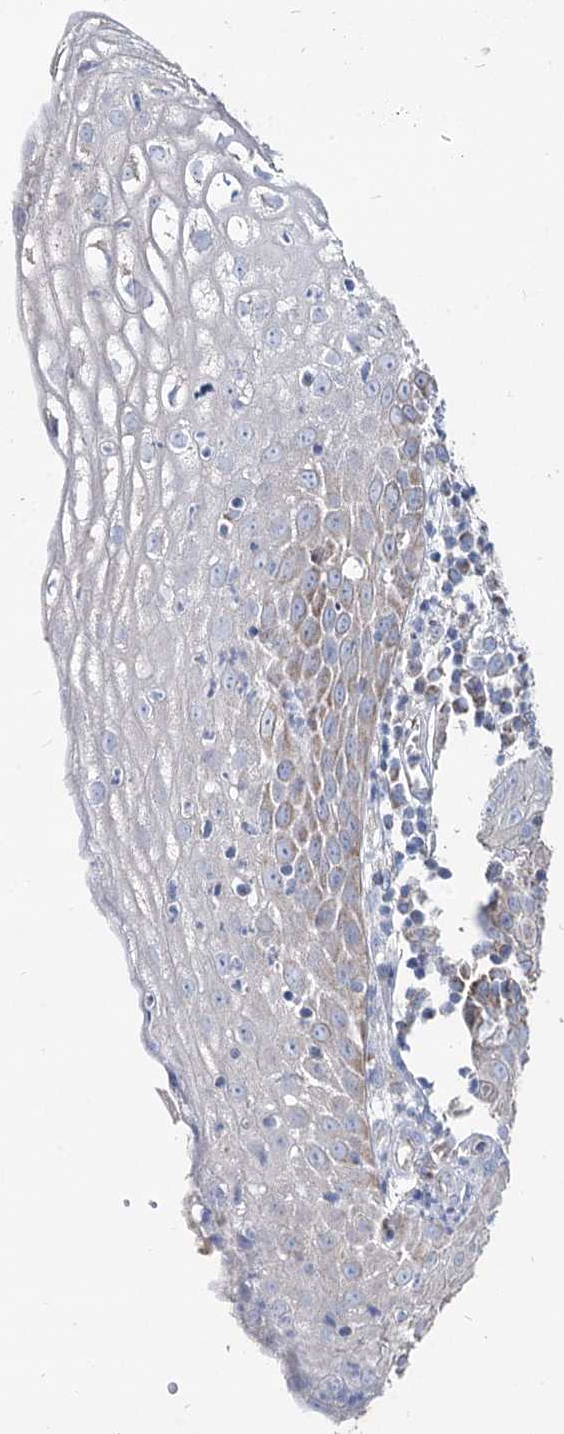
{"staining": {"intensity": "weak", "quantity": "<25%", "location": "cytoplasmic/membranous"}, "tissue": "cervical cancer", "cell_type": "Tumor cells", "image_type": "cancer", "snomed": [{"axis": "morphology", "description": "Squamous cell carcinoma, NOS"}, {"axis": "topography", "description": "Cervix"}], "caption": "Micrograph shows no protein staining in tumor cells of squamous cell carcinoma (cervical) tissue.", "gene": "MCCC2", "patient": {"sex": "female", "age": 34}}